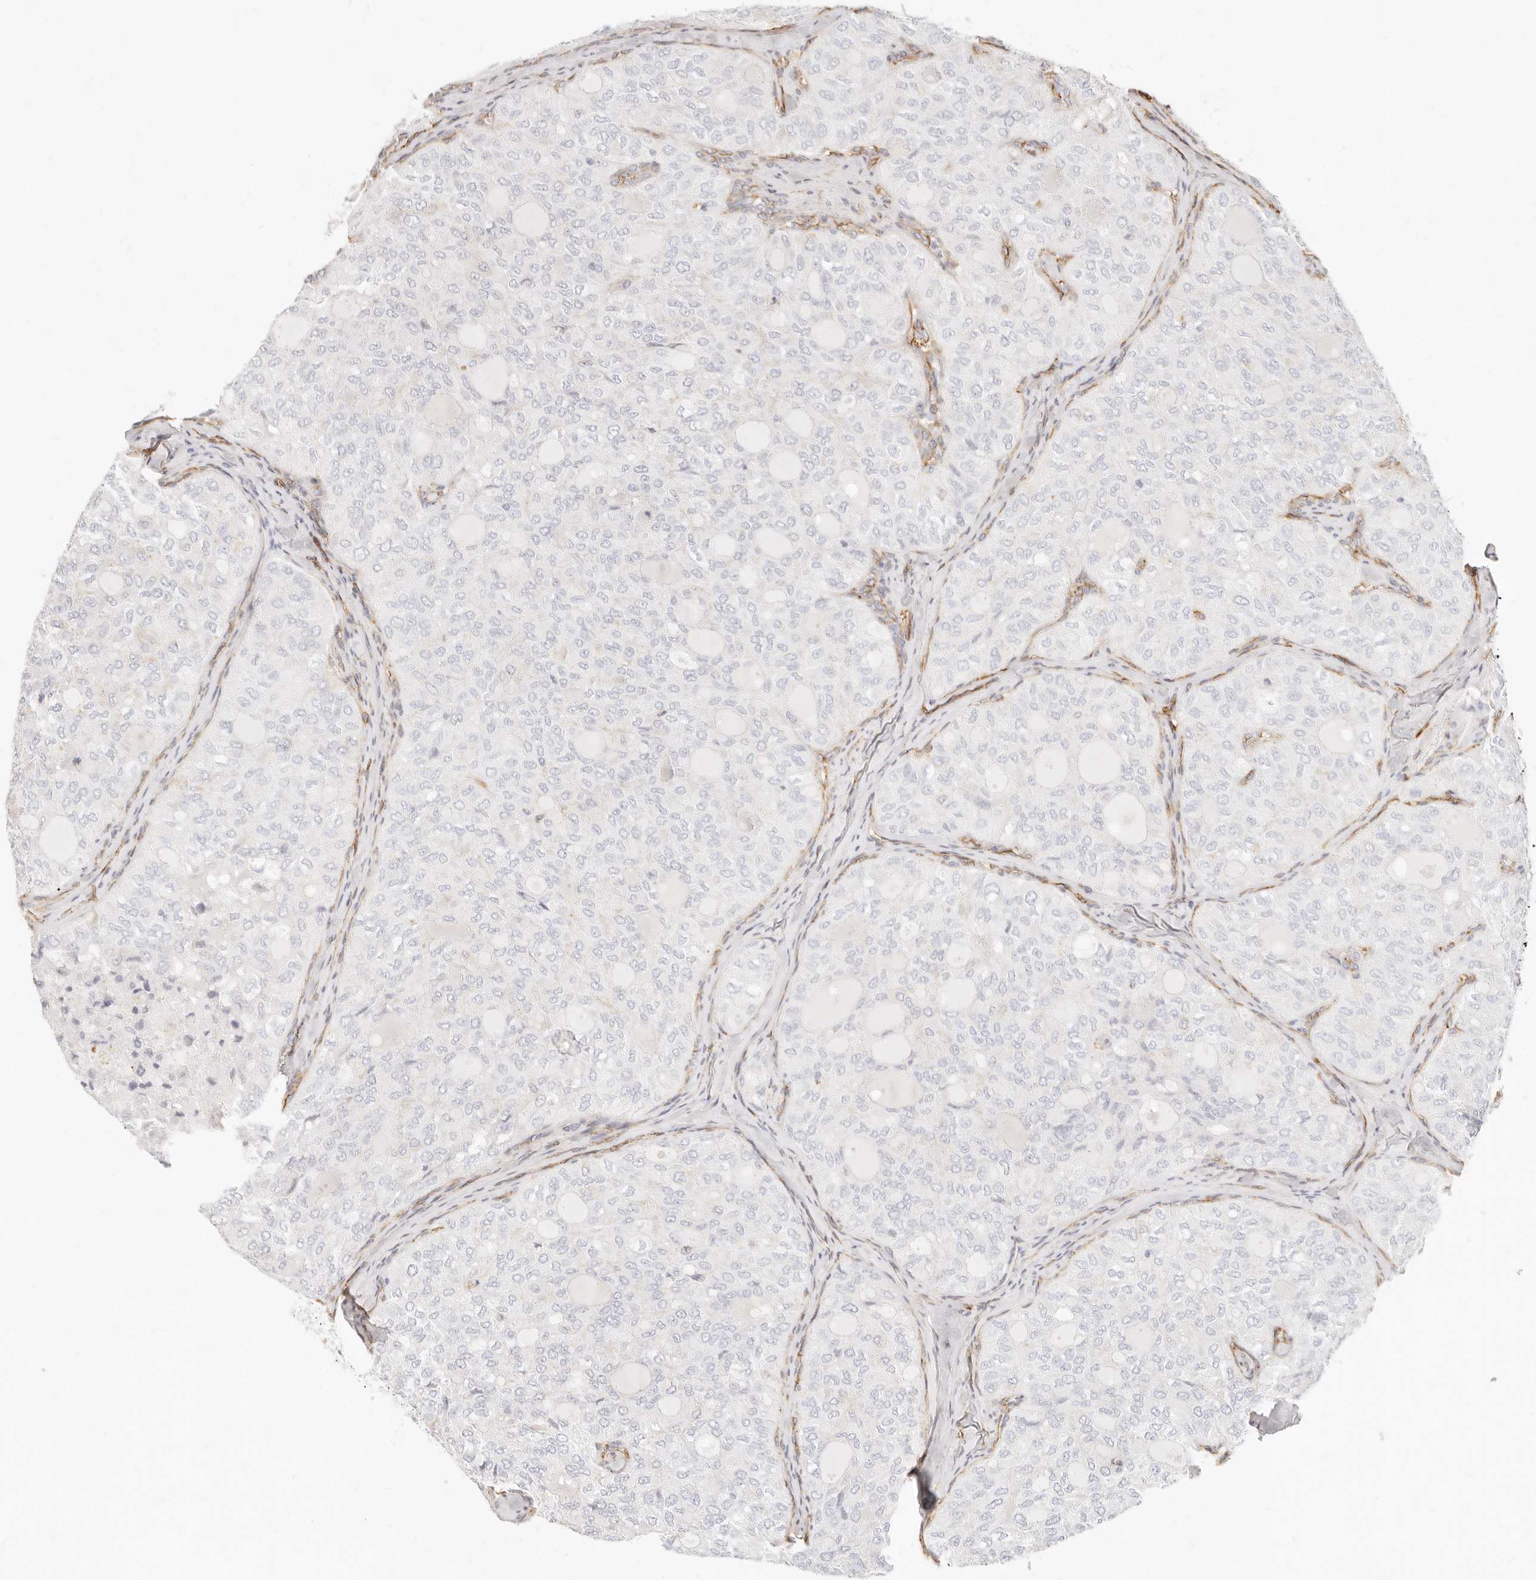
{"staining": {"intensity": "negative", "quantity": "none", "location": "none"}, "tissue": "thyroid cancer", "cell_type": "Tumor cells", "image_type": "cancer", "snomed": [{"axis": "morphology", "description": "Follicular adenoma carcinoma, NOS"}, {"axis": "topography", "description": "Thyroid gland"}], "caption": "DAB immunohistochemical staining of human thyroid cancer exhibits no significant positivity in tumor cells. (DAB immunohistochemistry with hematoxylin counter stain).", "gene": "NUS1", "patient": {"sex": "male", "age": 75}}